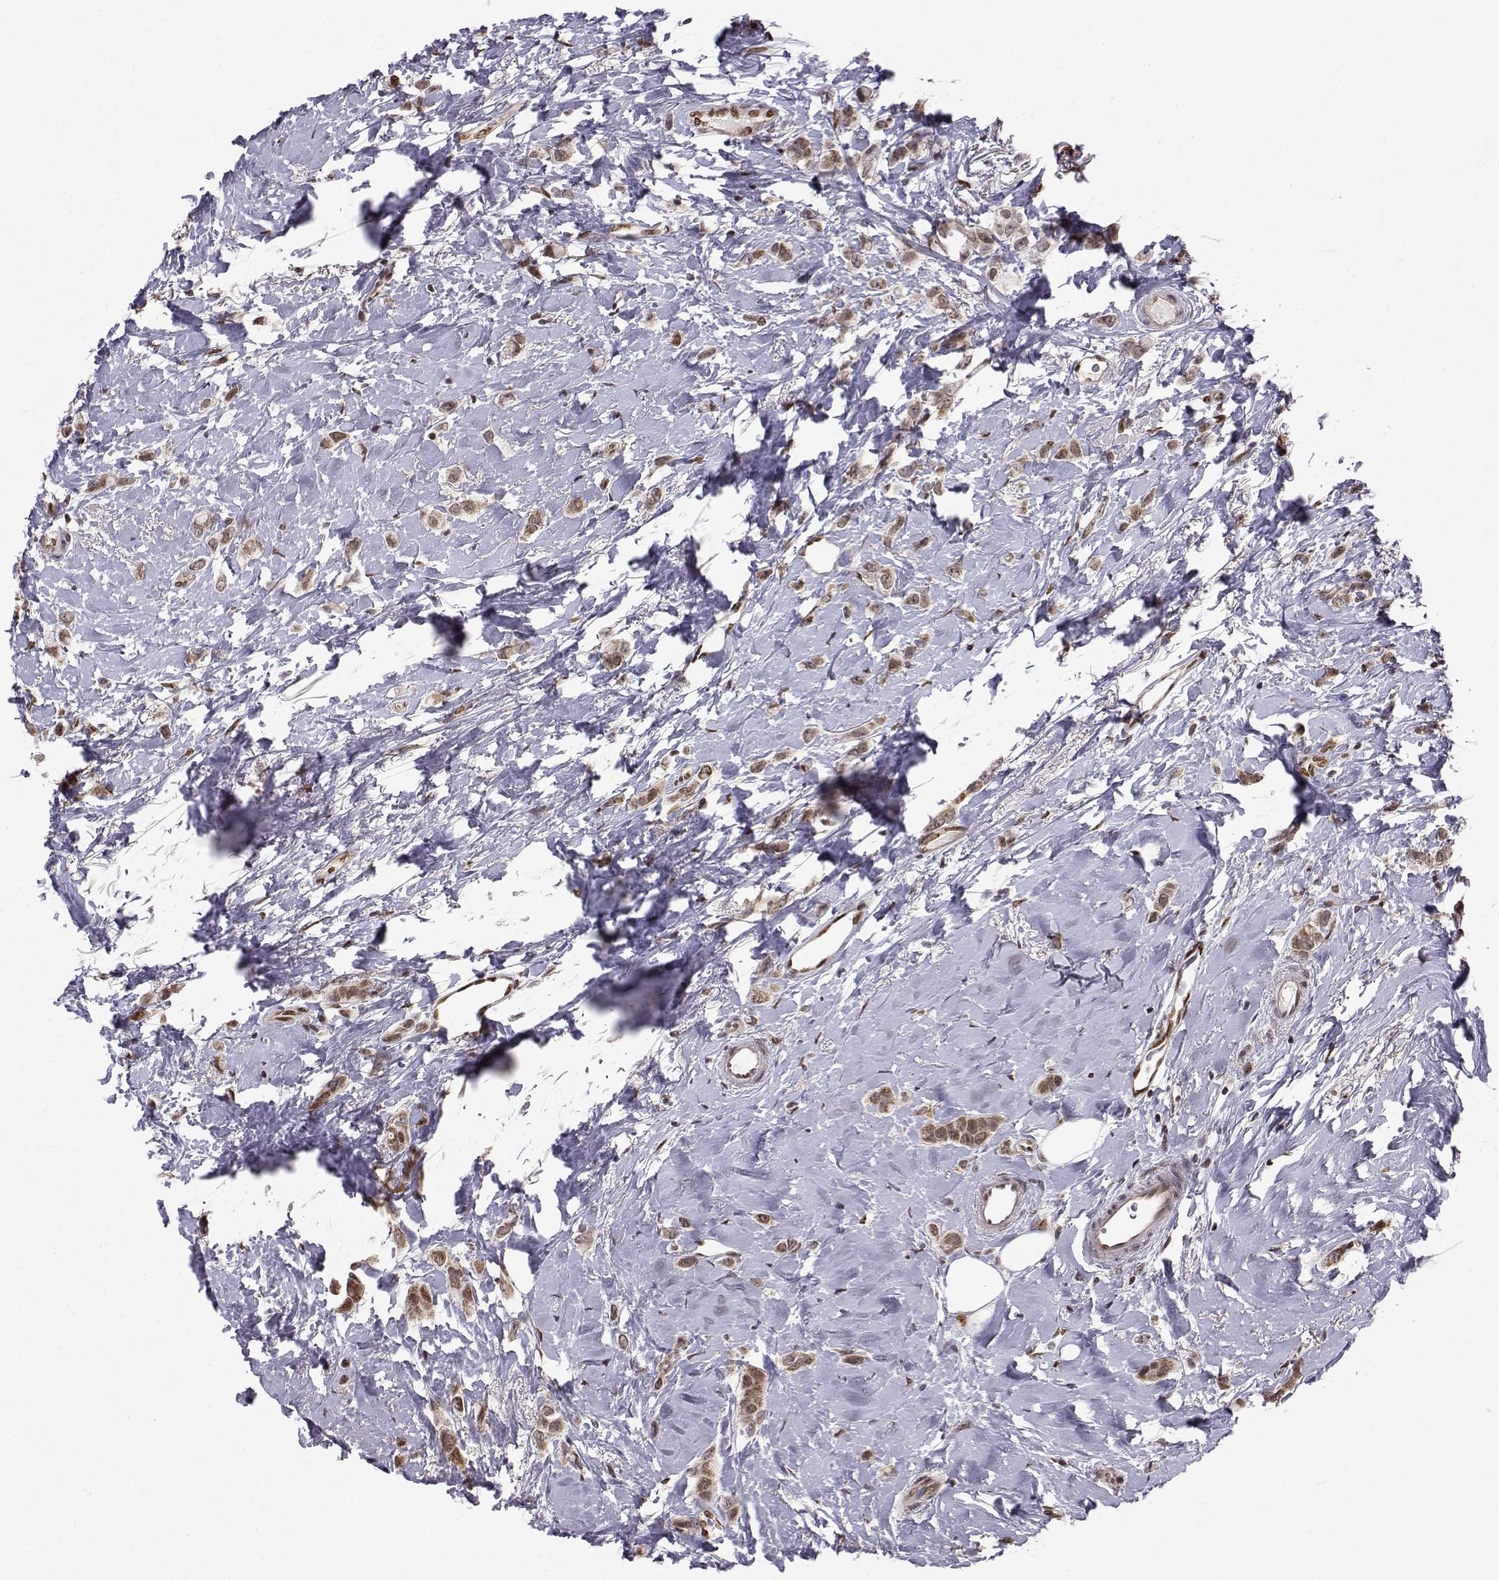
{"staining": {"intensity": "moderate", "quantity": ">75%", "location": "cytoplasmic/membranous"}, "tissue": "breast cancer", "cell_type": "Tumor cells", "image_type": "cancer", "snomed": [{"axis": "morphology", "description": "Lobular carcinoma"}, {"axis": "topography", "description": "Breast"}], "caption": "DAB immunohistochemical staining of human breast lobular carcinoma displays moderate cytoplasmic/membranous protein expression in about >75% of tumor cells.", "gene": "PKN2", "patient": {"sex": "female", "age": 66}}